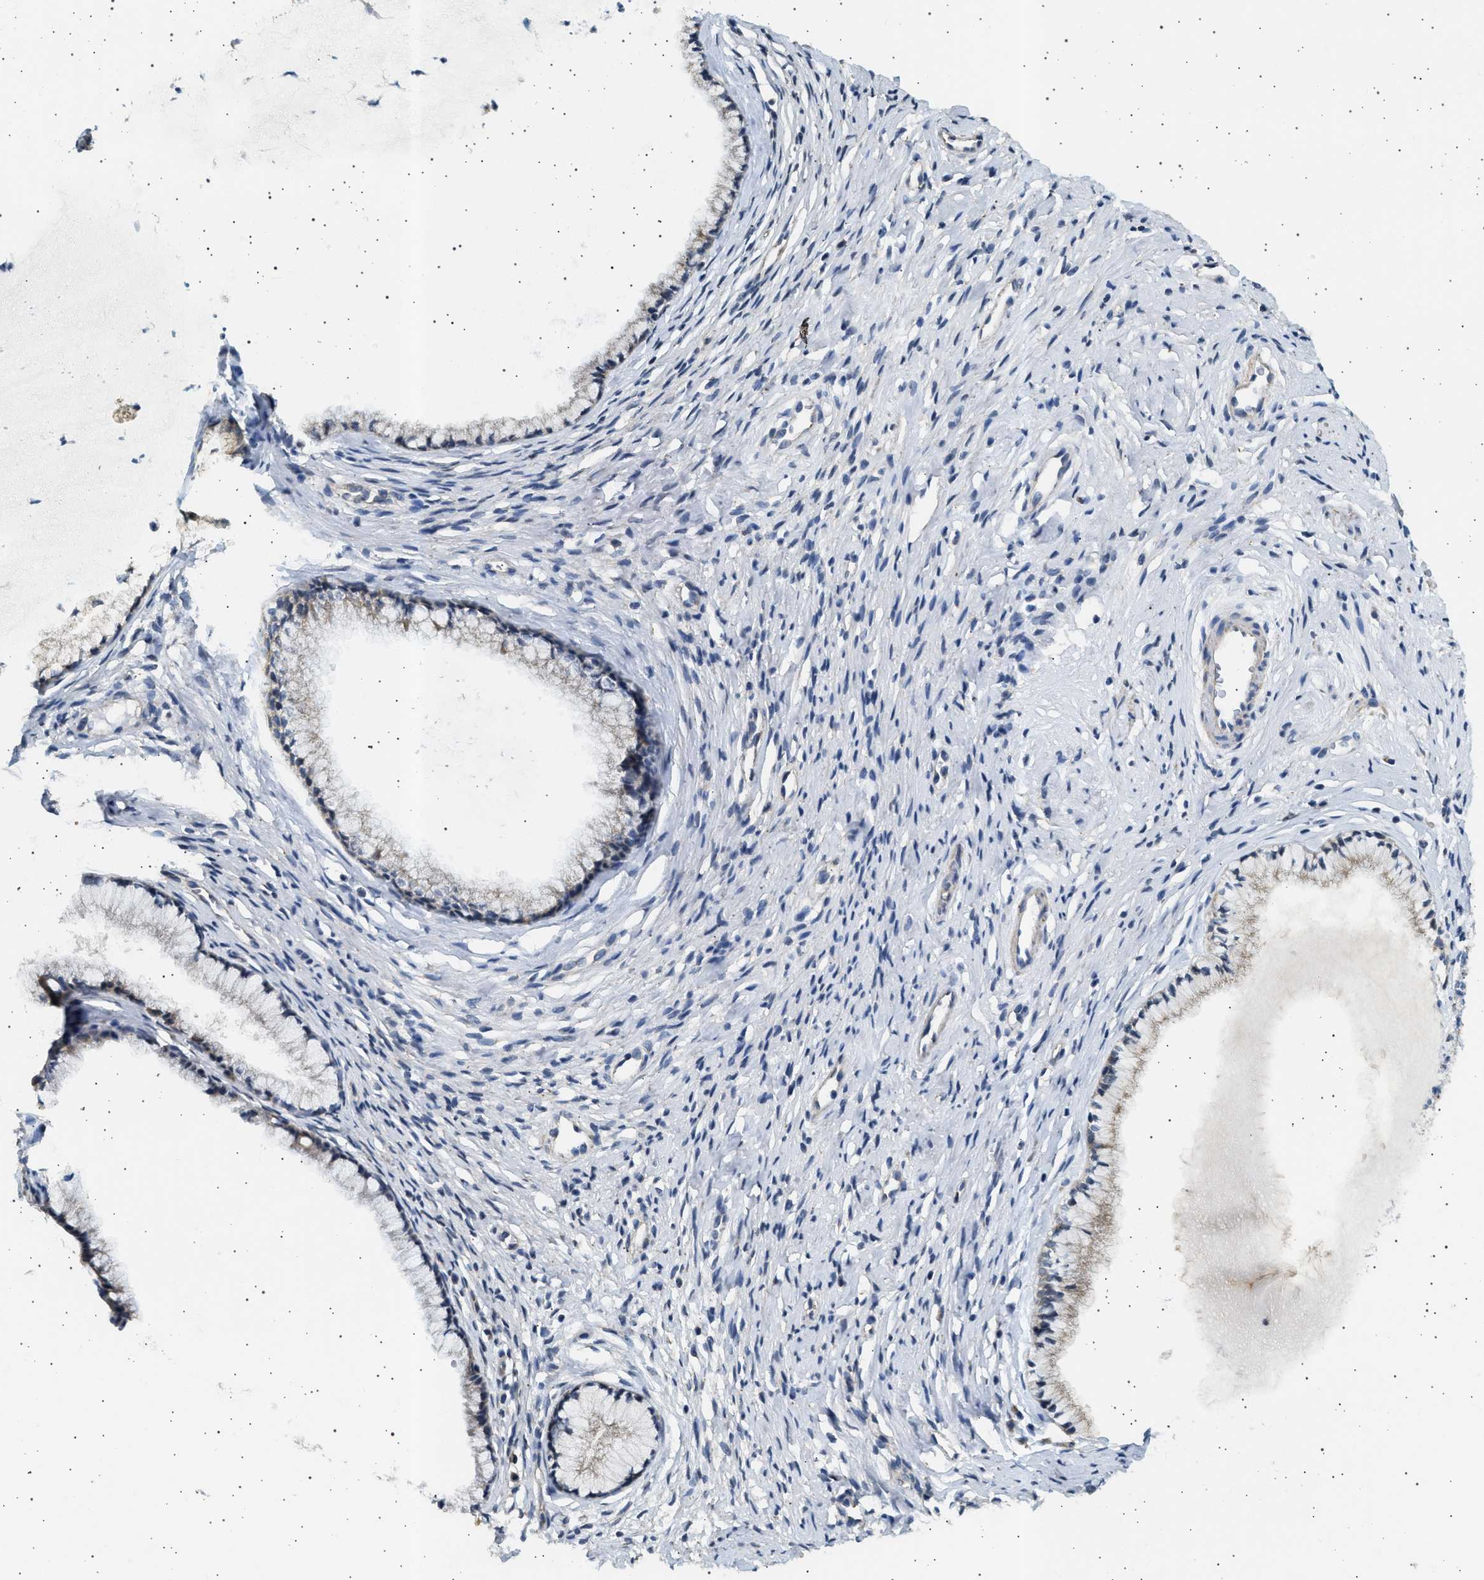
{"staining": {"intensity": "weak", "quantity": "<25%", "location": "cytoplasmic/membranous"}, "tissue": "cervix", "cell_type": "Glandular cells", "image_type": "normal", "snomed": [{"axis": "morphology", "description": "Normal tissue, NOS"}, {"axis": "topography", "description": "Cervix"}], "caption": "Immunohistochemistry (IHC) histopathology image of unremarkable cervix stained for a protein (brown), which demonstrates no expression in glandular cells.", "gene": "KCNA4", "patient": {"sex": "female", "age": 77}}